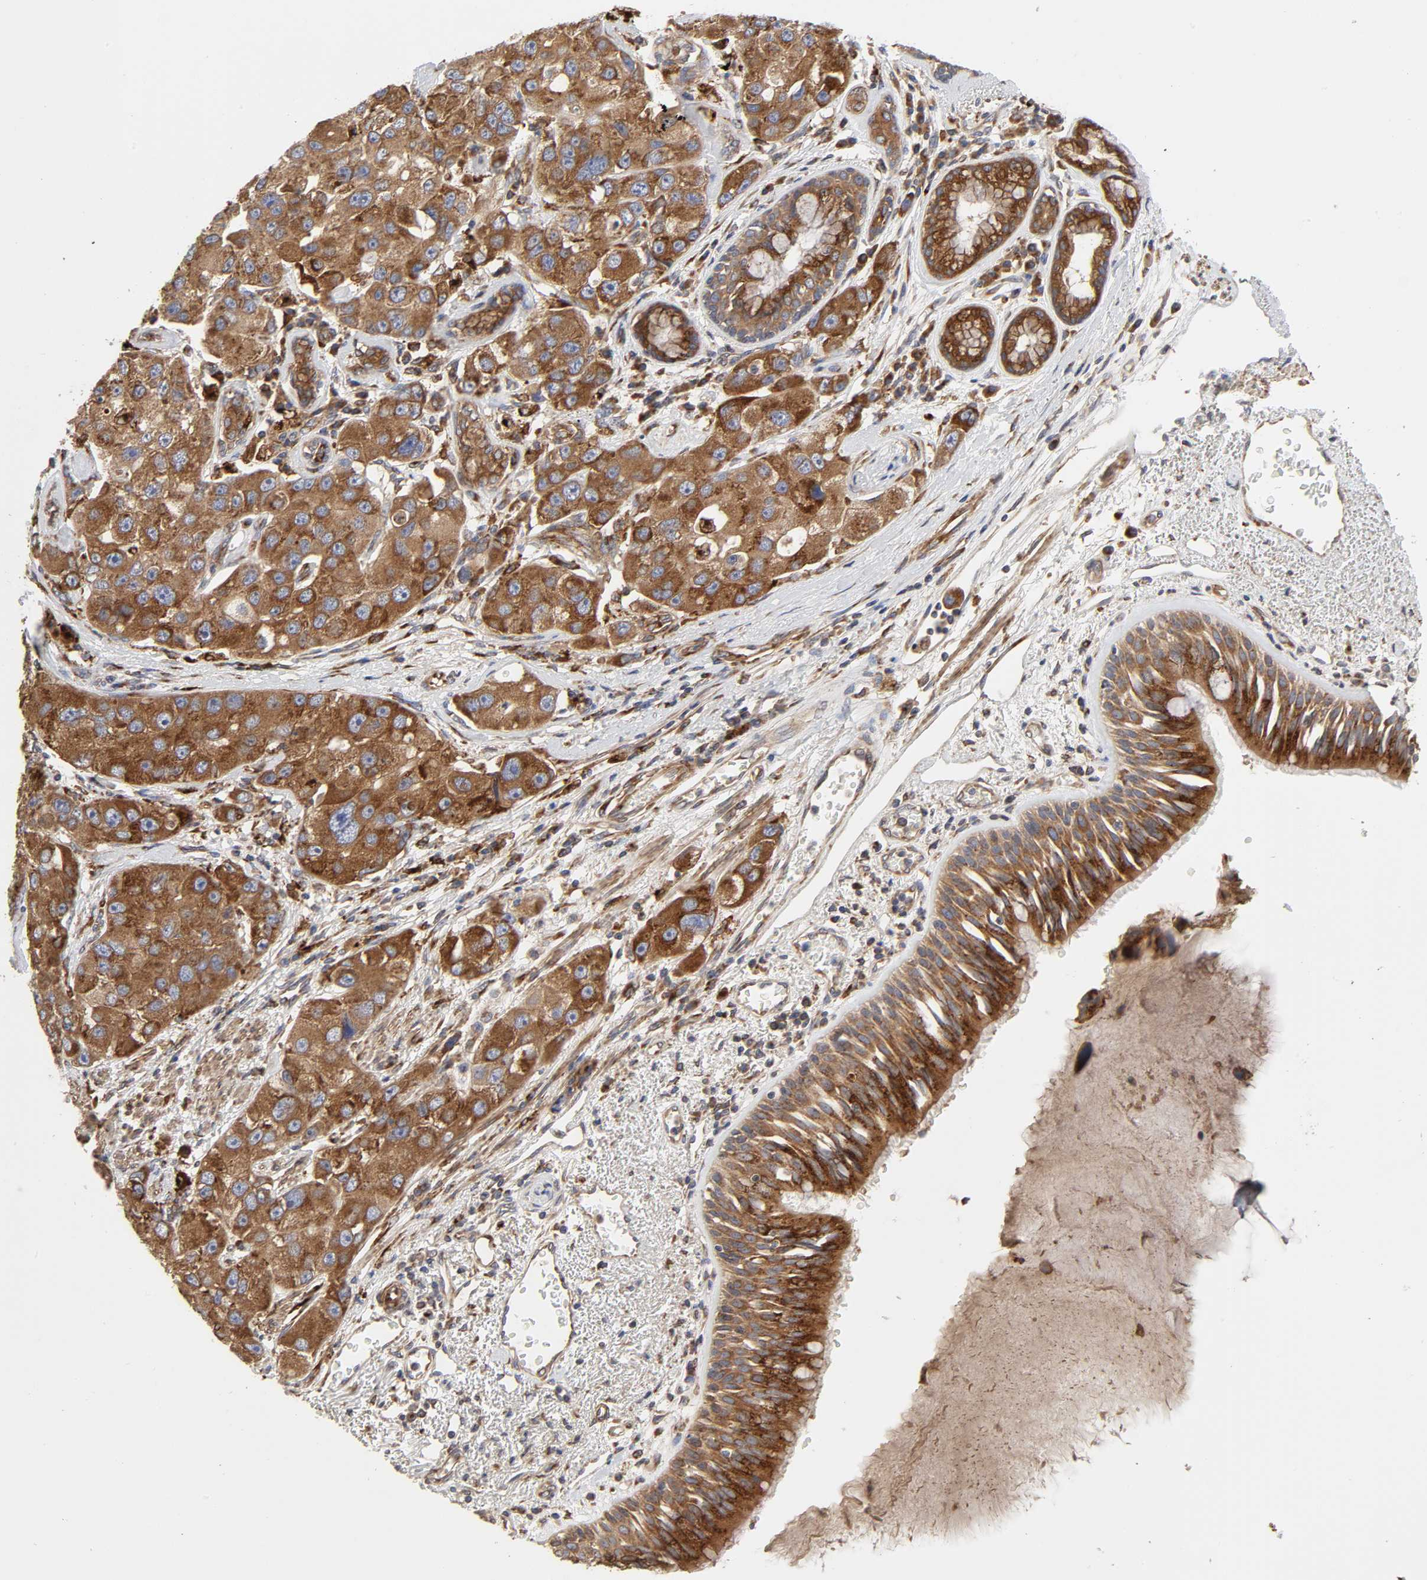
{"staining": {"intensity": "strong", "quantity": ">75%", "location": "cytoplasmic/membranous"}, "tissue": "bronchus", "cell_type": "Respiratory epithelial cells", "image_type": "normal", "snomed": [{"axis": "morphology", "description": "Normal tissue, NOS"}, {"axis": "morphology", "description": "Adenocarcinoma, NOS"}, {"axis": "morphology", "description": "Adenocarcinoma, metastatic, NOS"}, {"axis": "topography", "description": "Lymph node"}, {"axis": "topography", "description": "Bronchus"}, {"axis": "topography", "description": "Lung"}], "caption": "Protein staining displays strong cytoplasmic/membranous staining in about >75% of respiratory epithelial cells in normal bronchus.", "gene": "GNPTG", "patient": {"sex": "female", "age": 54}}